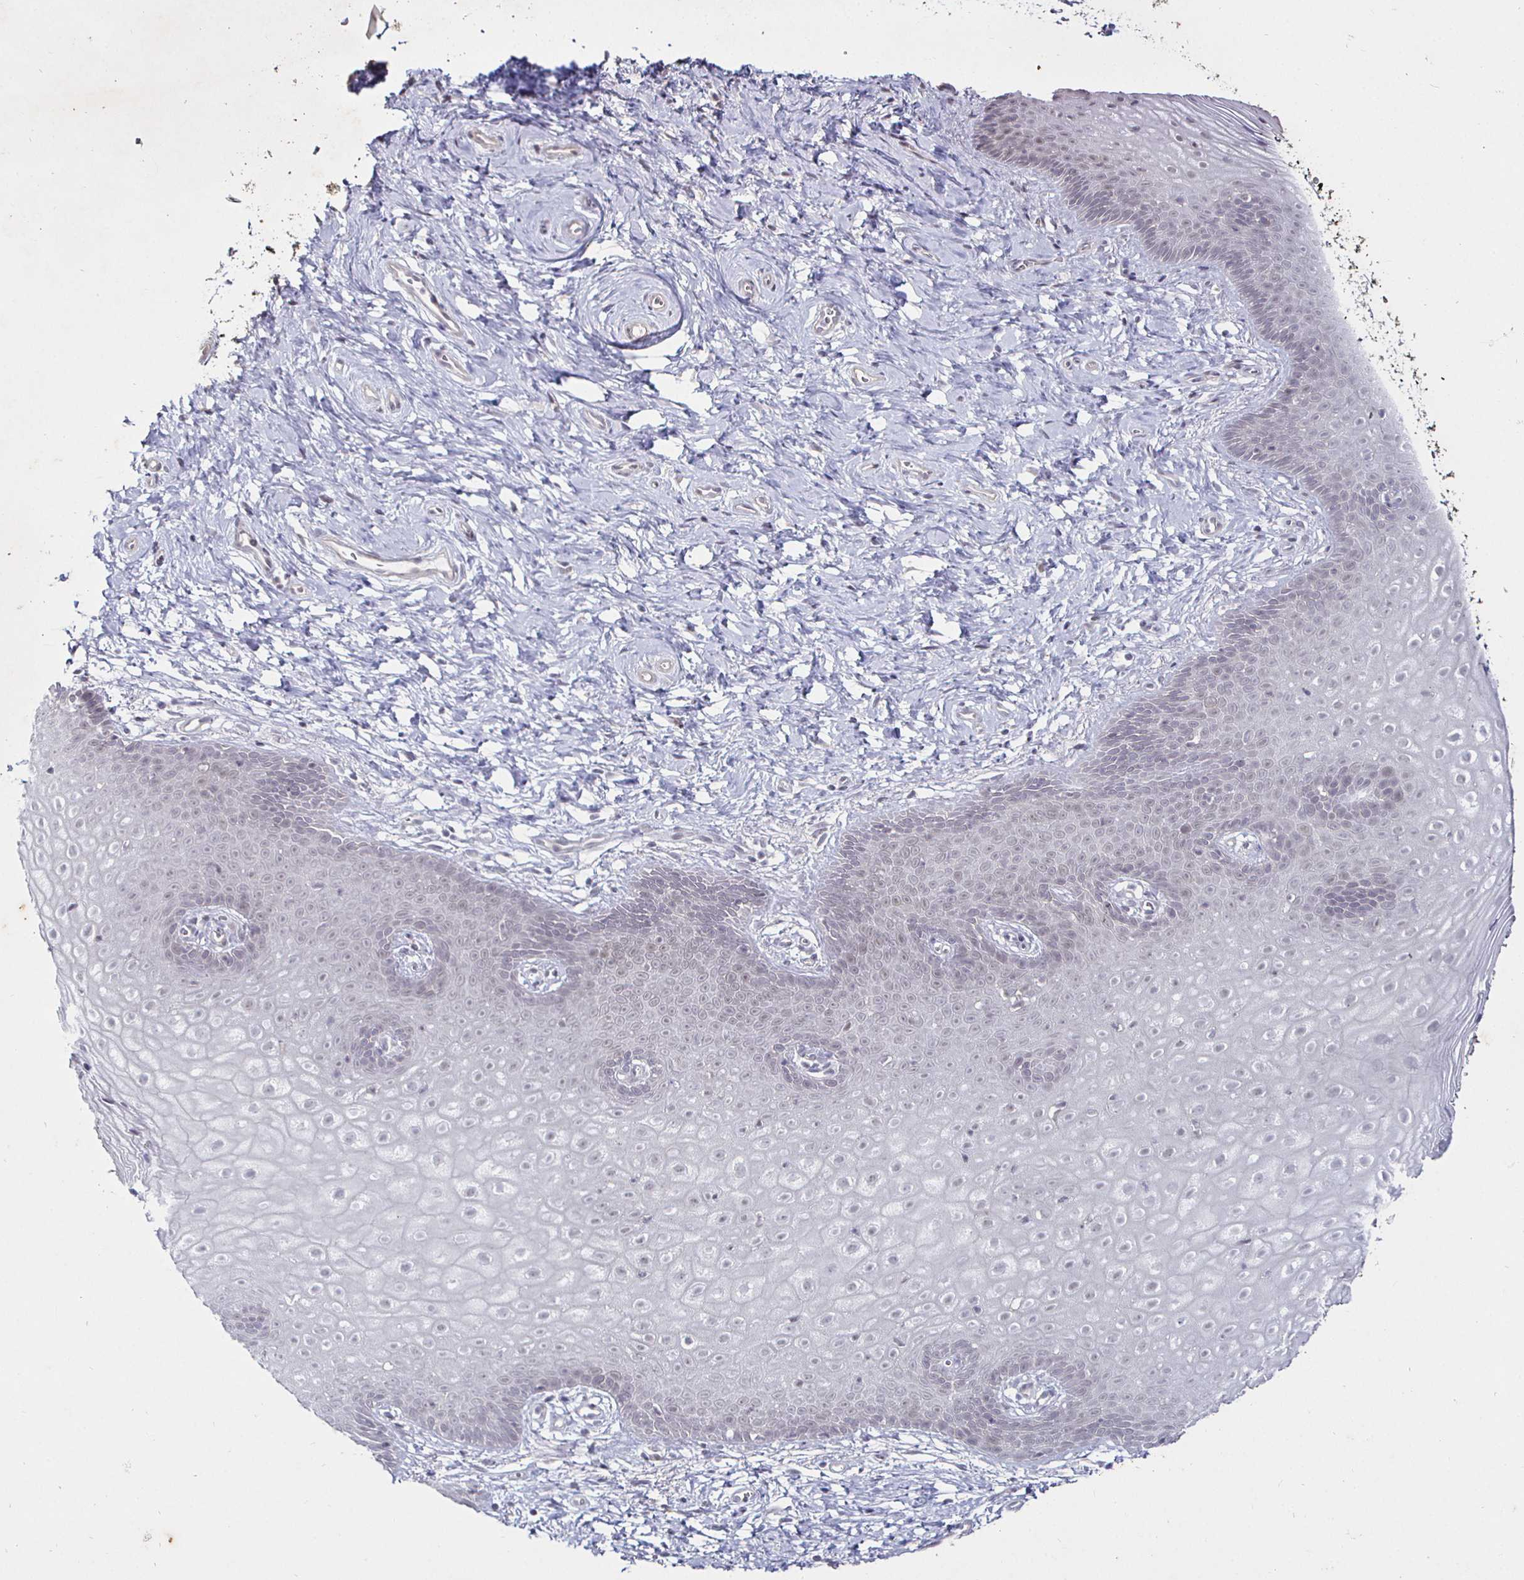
{"staining": {"intensity": "weak", "quantity": "25%-75%", "location": "nuclear"}, "tissue": "vagina", "cell_type": "Squamous epithelial cells", "image_type": "normal", "snomed": [{"axis": "morphology", "description": "Normal tissue, NOS"}, {"axis": "topography", "description": "Vagina"}], "caption": "The histopathology image reveals a brown stain indicating the presence of a protein in the nuclear of squamous epithelial cells in vagina. The staining was performed using DAB (3,3'-diaminobenzidine) to visualize the protein expression in brown, while the nuclei were stained in blue with hematoxylin (Magnification: 20x).", "gene": "MLH1", "patient": {"sex": "female", "age": 38}}